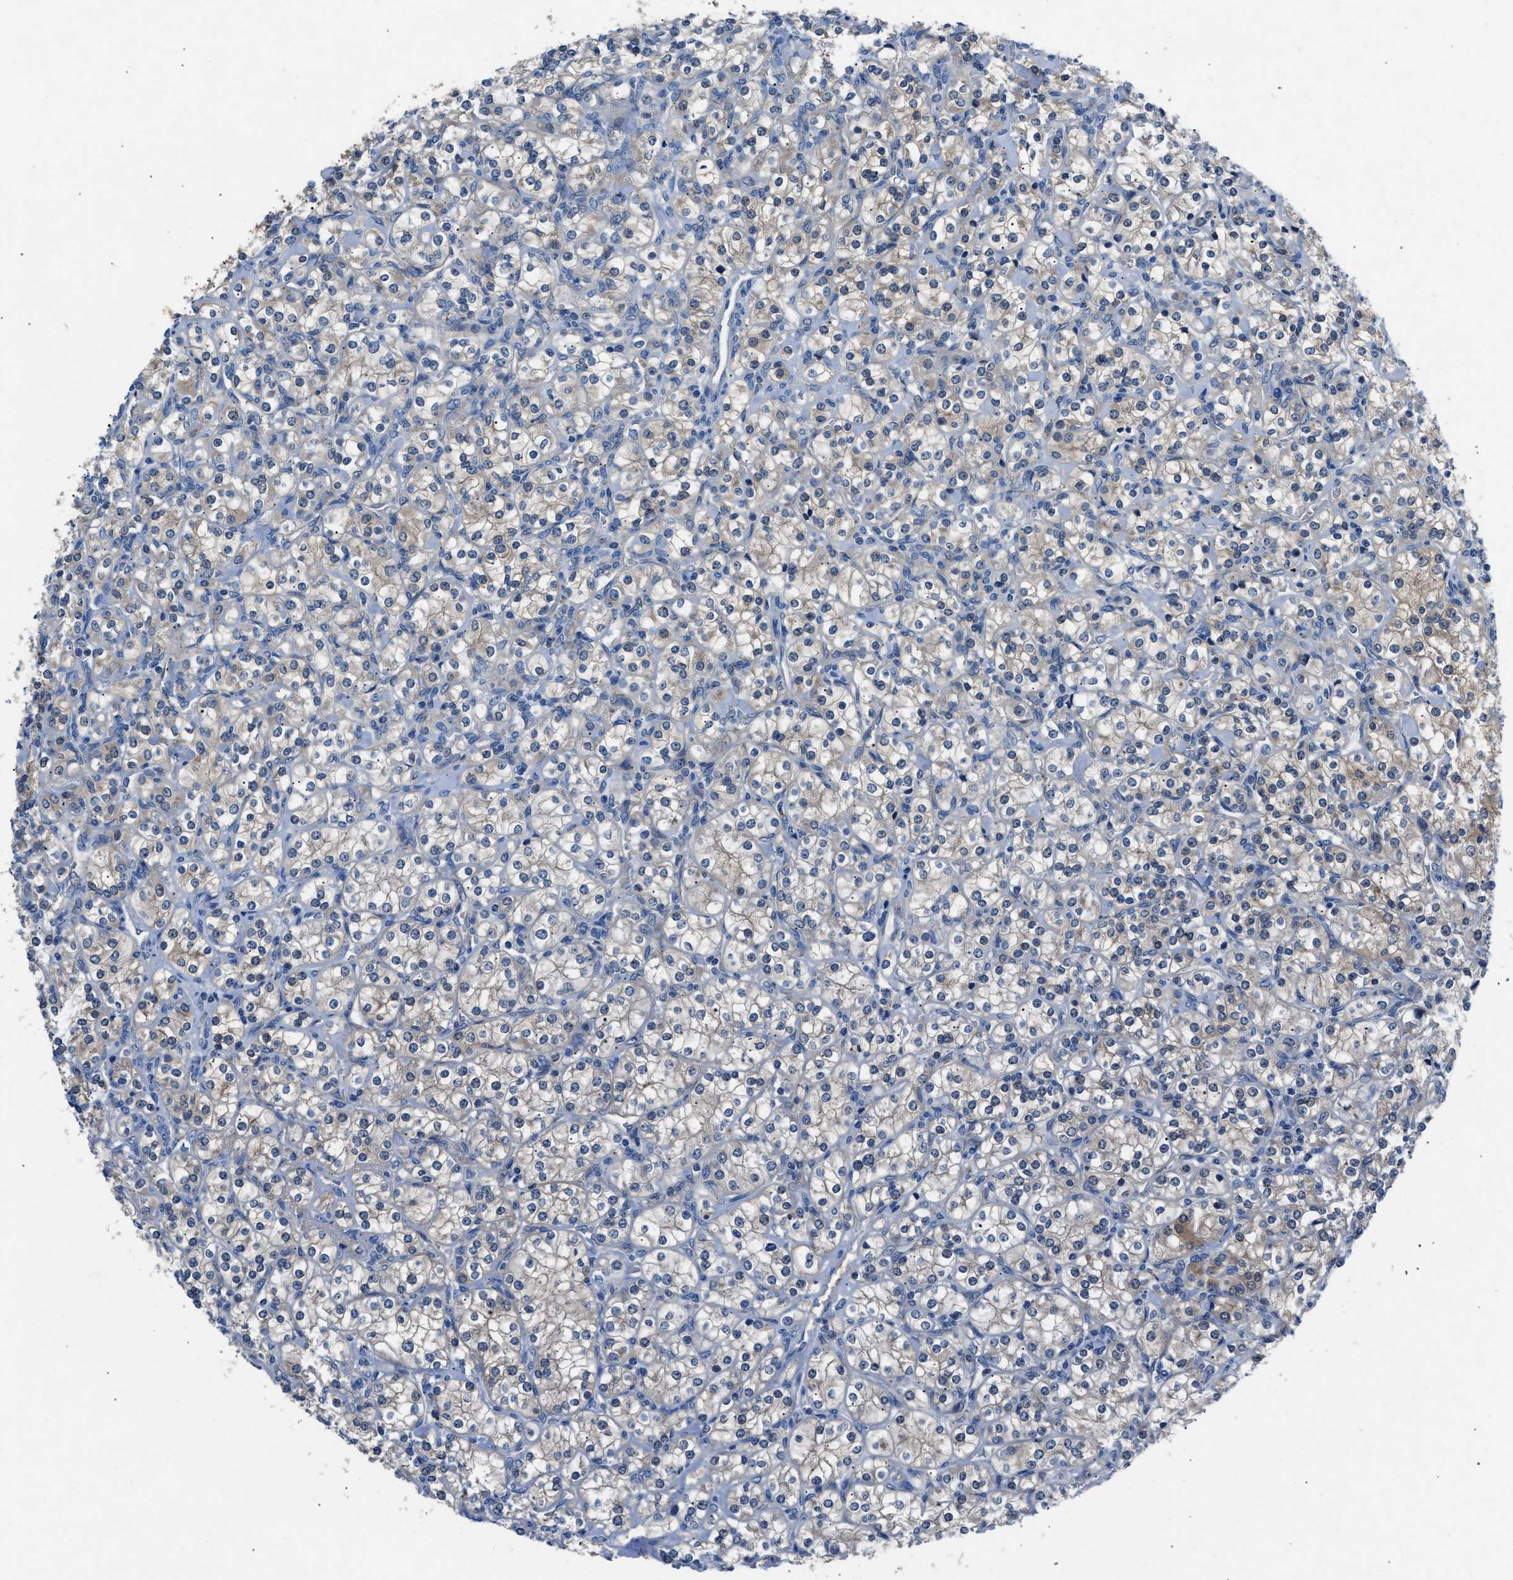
{"staining": {"intensity": "weak", "quantity": "25%-75%", "location": "cytoplasmic/membranous"}, "tissue": "renal cancer", "cell_type": "Tumor cells", "image_type": "cancer", "snomed": [{"axis": "morphology", "description": "Adenocarcinoma, NOS"}, {"axis": "topography", "description": "Kidney"}], "caption": "Approximately 25%-75% of tumor cells in renal adenocarcinoma display weak cytoplasmic/membranous protein expression as visualized by brown immunohistochemical staining.", "gene": "DNAAF5", "patient": {"sex": "male", "age": 77}}